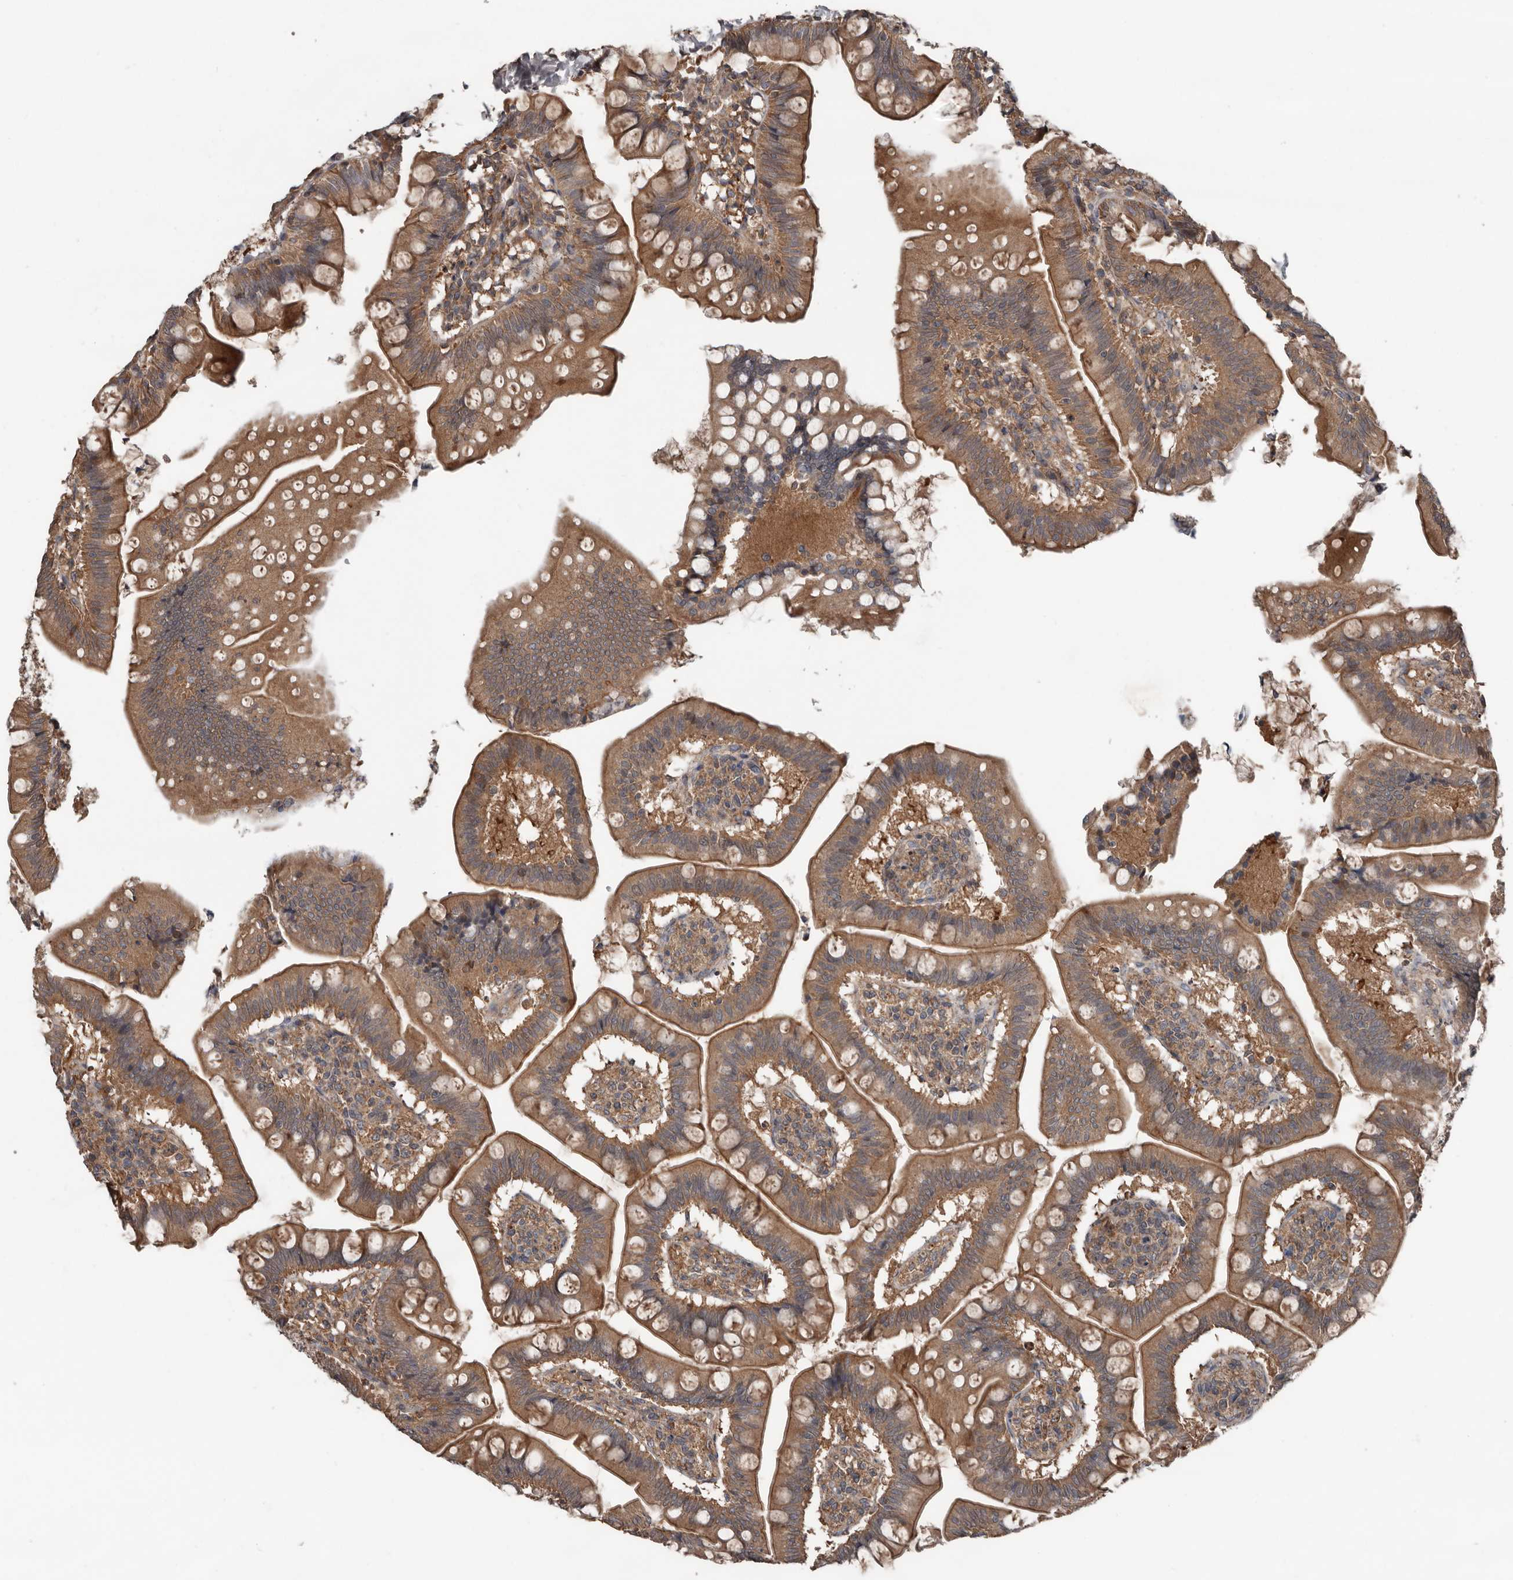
{"staining": {"intensity": "moderate", "quantity": ">75%", "location": "cytoplasmic/membranous"}, "tissue": "small intestine", "cell_type": "Glandular cells", "image_type": "normal", "snomed": [{"axis": "morphology", "description": "Normal tissue, NOS"}, {"axis": "topography", "description": "Small intestine"}], "caption": "Immunohistochemistry of unremarkable small intestine reveals medium levels of moderate cytoplasmic/membranous expression in about >75% of glandular cells.", "gene": "DNAJB4", "patient": {"sex": "male", "age": 7}}